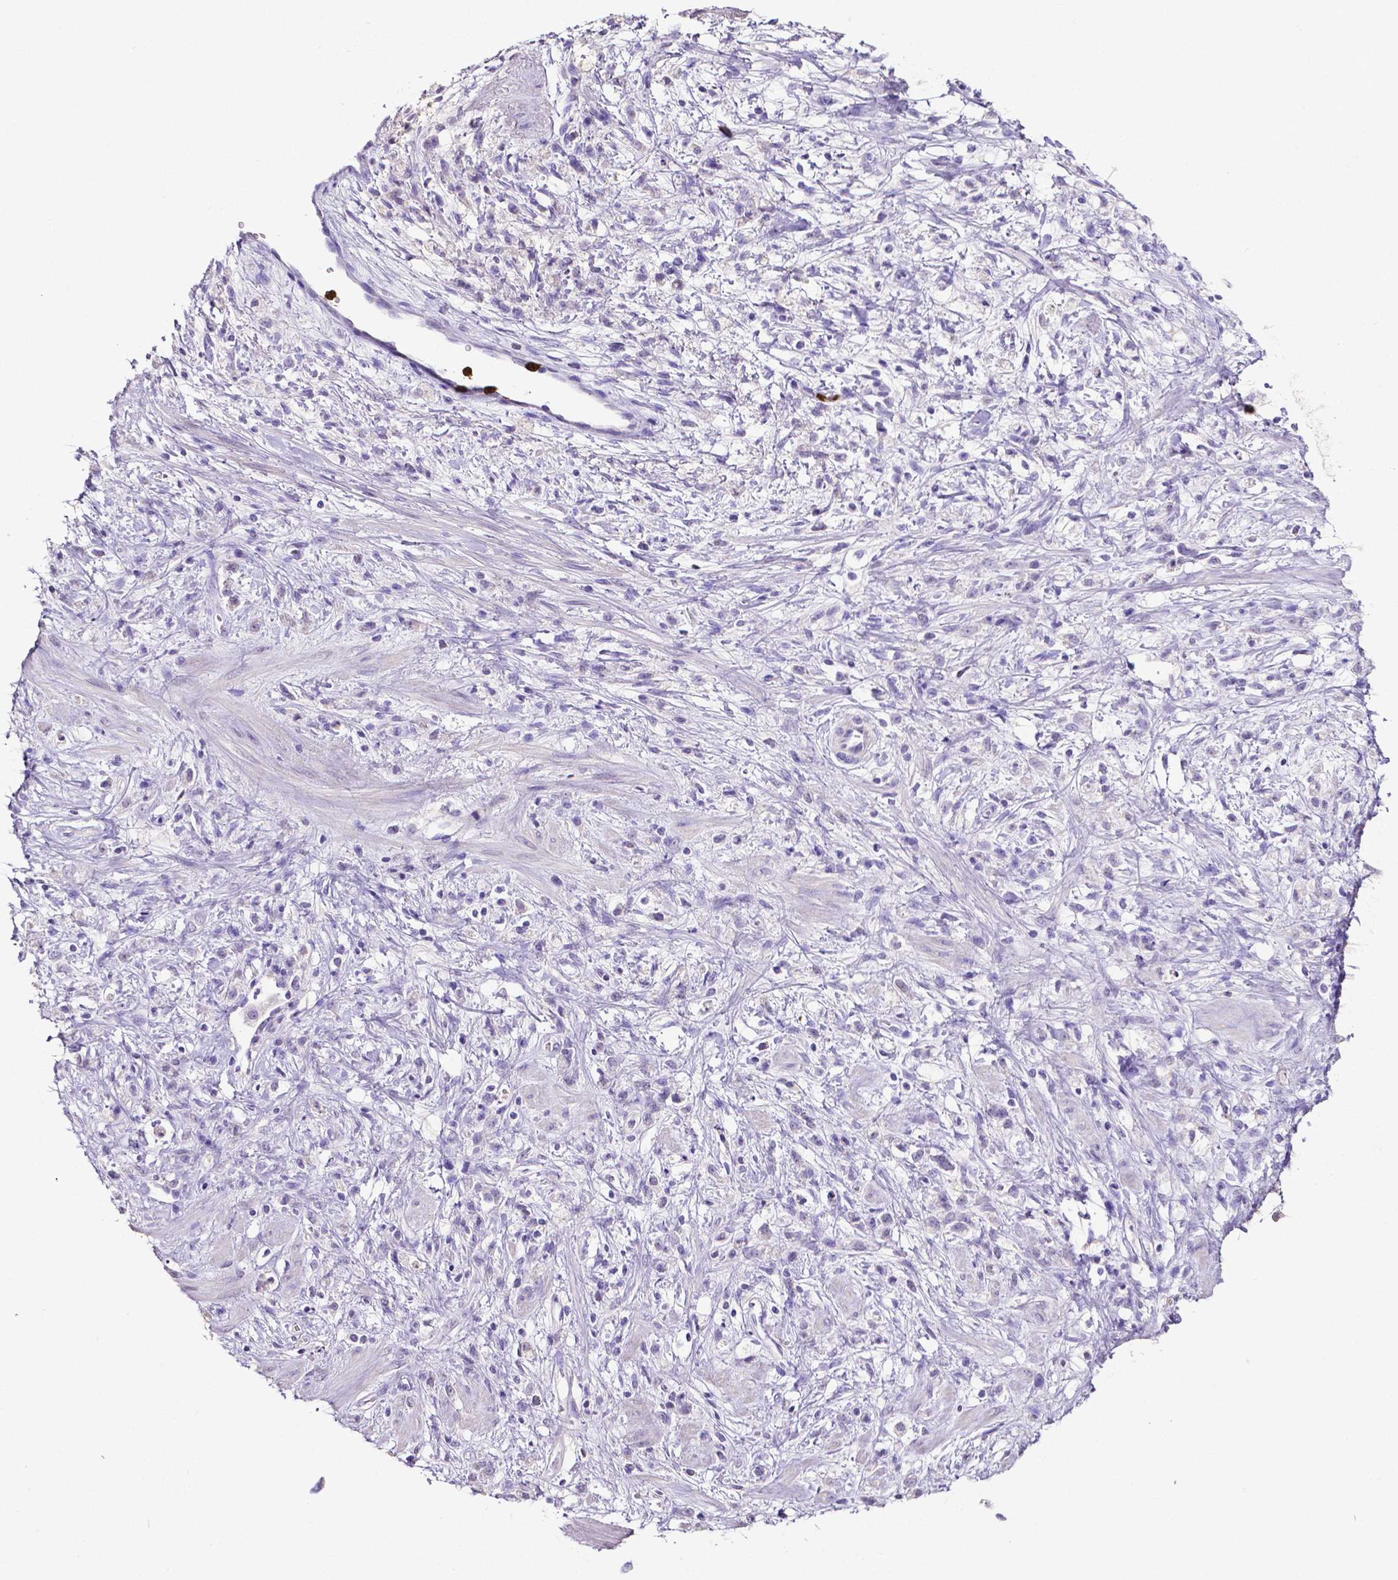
{"staining": {"intensity": "negative", "quantity": "none", "location": "none"}, "tissue": "stomach cancer", "cell_type": "Tumor cells", "image_type": "cancer", "snomed": [{"axis": "morphology", "description": "Adenocarcinoma, NOS"}, {"axis": "topography", "description": "Stomach"}], "caption": "Immunohistochemical staining of human stomach cancer displays no significant expression in tumor cells.", "gene": "MMP9", "patient": {"sex": "female", "age": 60}}